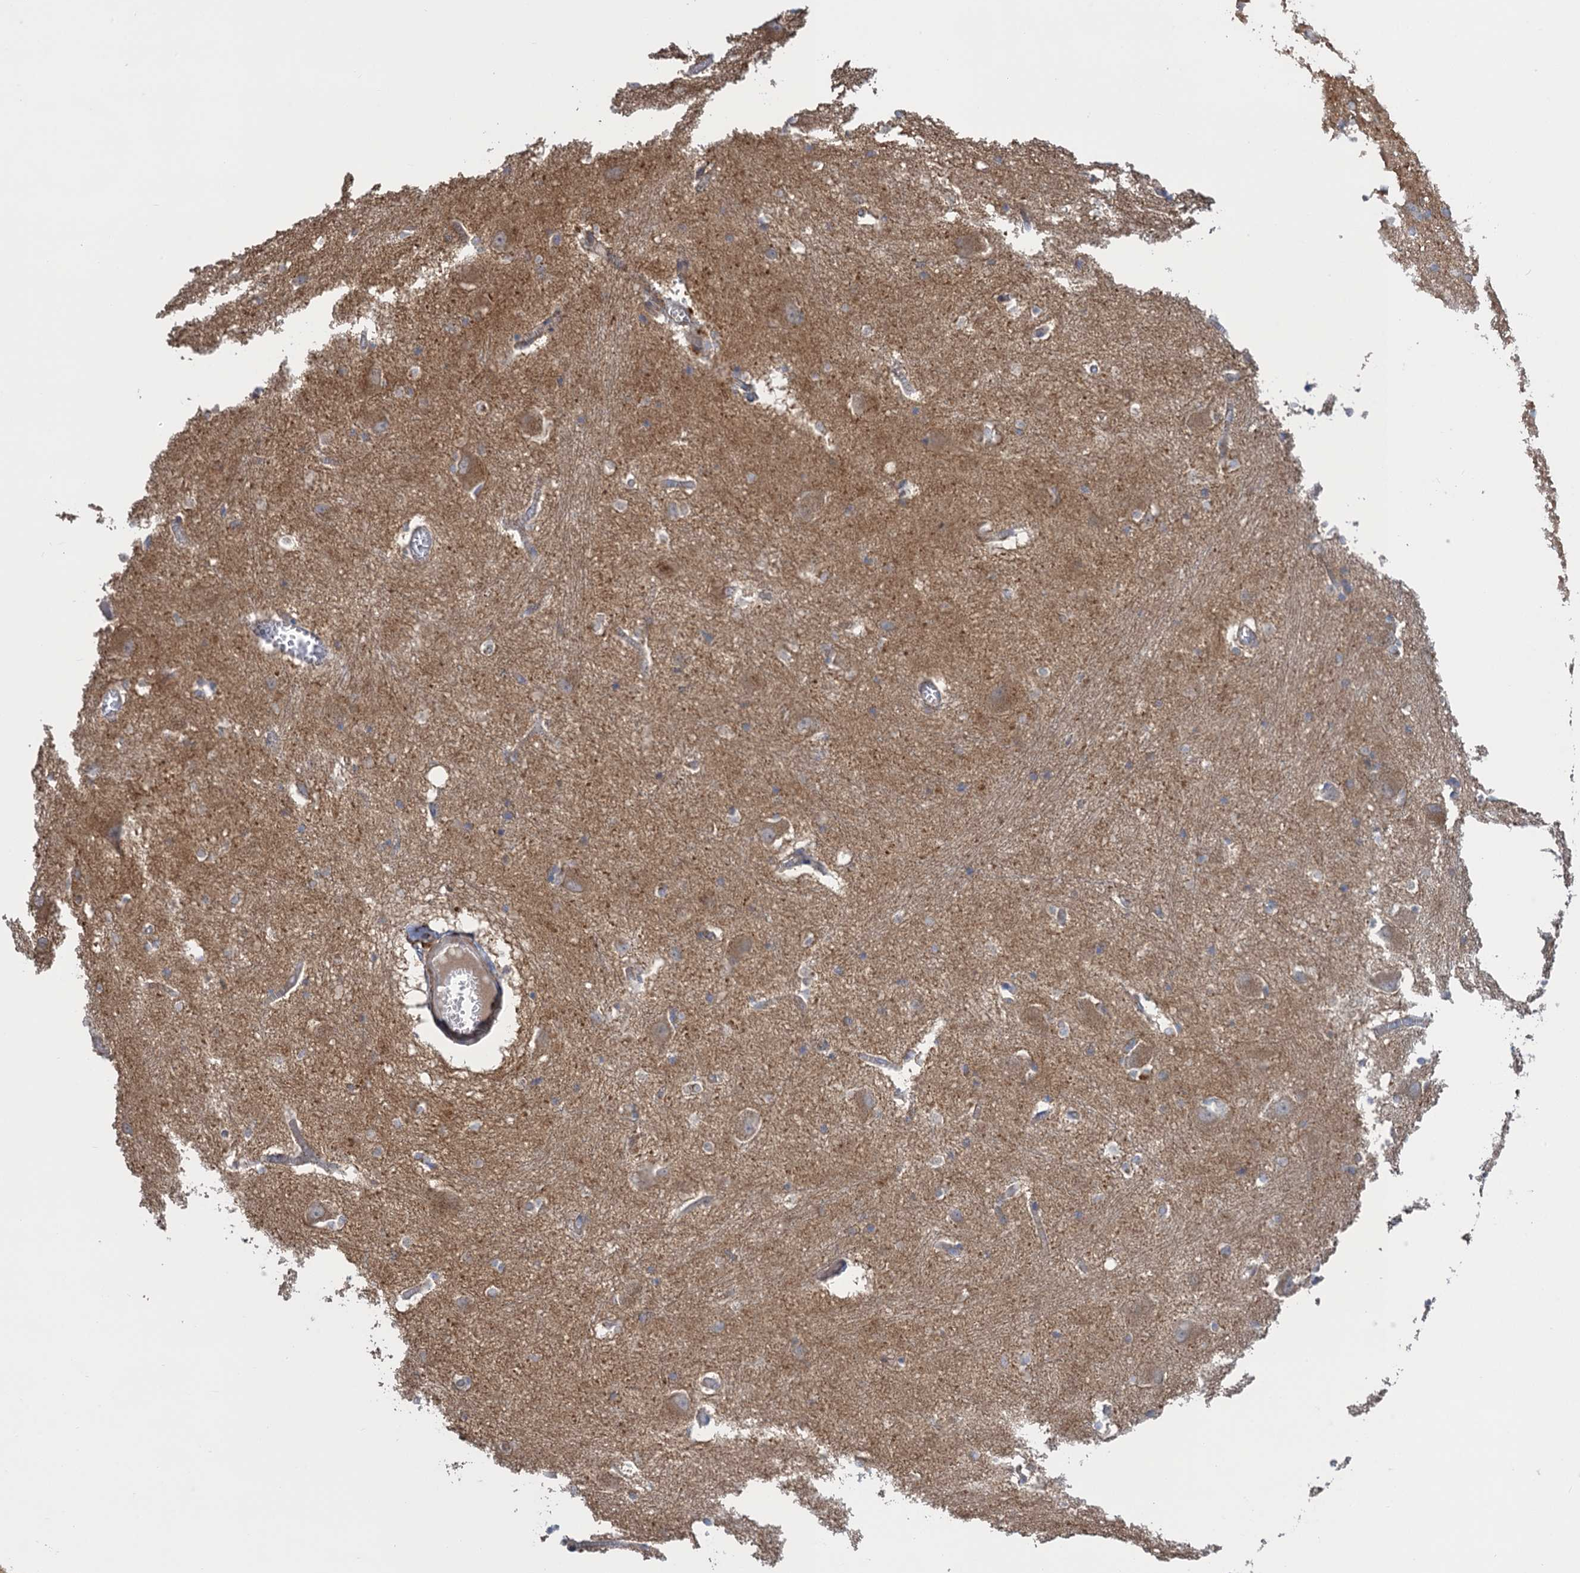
{"staining": {"intensity": "weak", "quantity": "<25%", "location": "cytoplasmic/membranous"}, "tissue": "caudate", "cell_type": "Glial cells", "image_type": "normal", "snomed": [{"axis": "morphology", "description": "Normal tissue, NOS"}, {"axis": "topography", "description": "Lateral ventricle wall"}], "caption": "This is a image of immunohistochemistry staining of benign caudate, which shows no staining in glial cells.", "gene": "WDR88", "patient": {"sex": "male", "age": 37}}